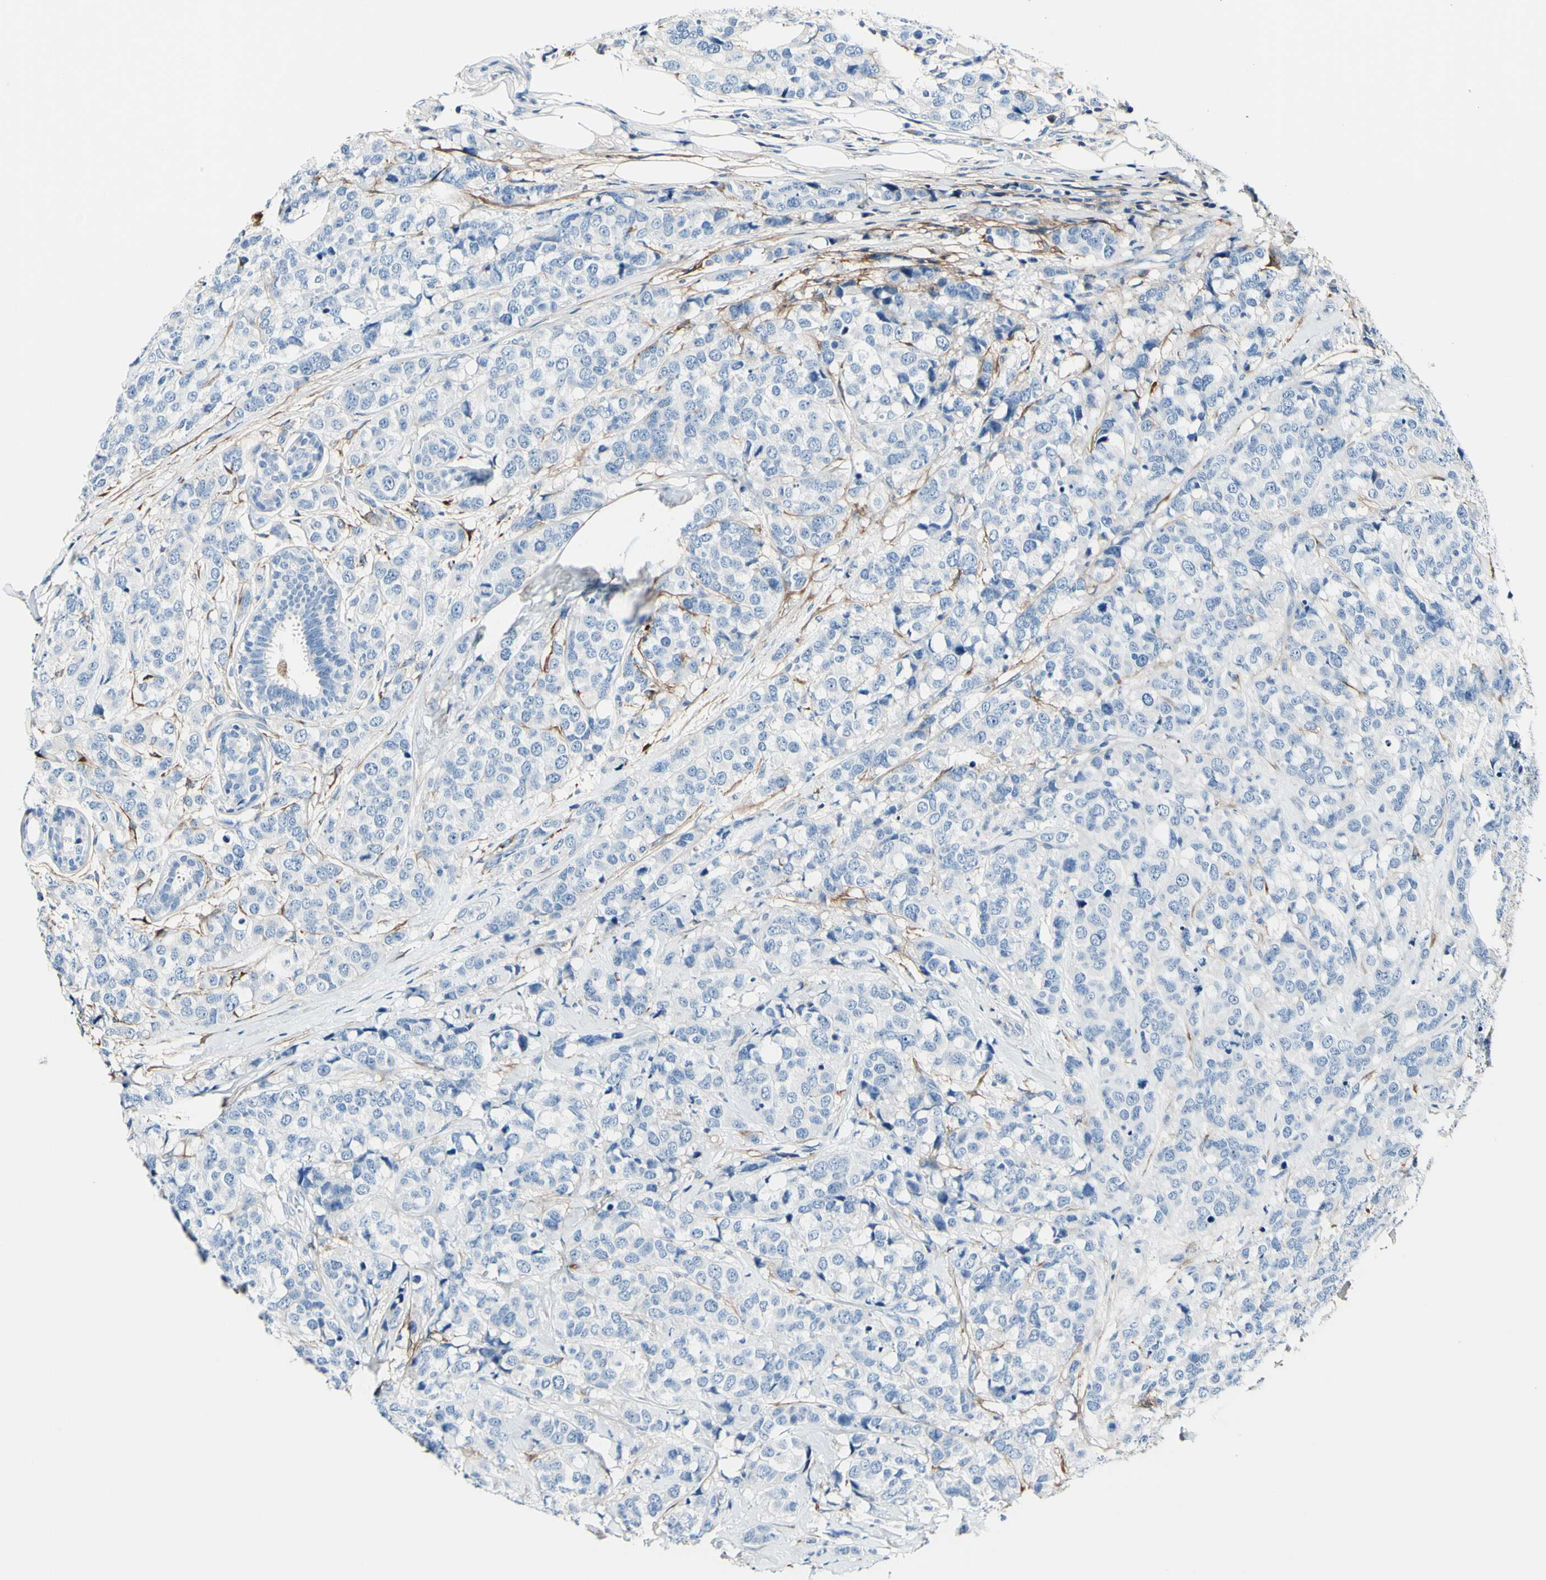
{"staining": {"intensity": "negative", "quantity": "none", "location": "none"}, "tissue": "breast cancer", "cell_type": "Tumor cells", "image_type": "cancer", "snomed": [{"axis": "morphology", "description": "Lobular carcinoma"}, {"axis": "topography", "description": "Breast"}], "caption": "Immunohistochemical staining of breast lobular carcinoma displays no significant expression in tumor cells.", "gene": "COL6A3", "patient": {"sex": "female", "age": 59}}